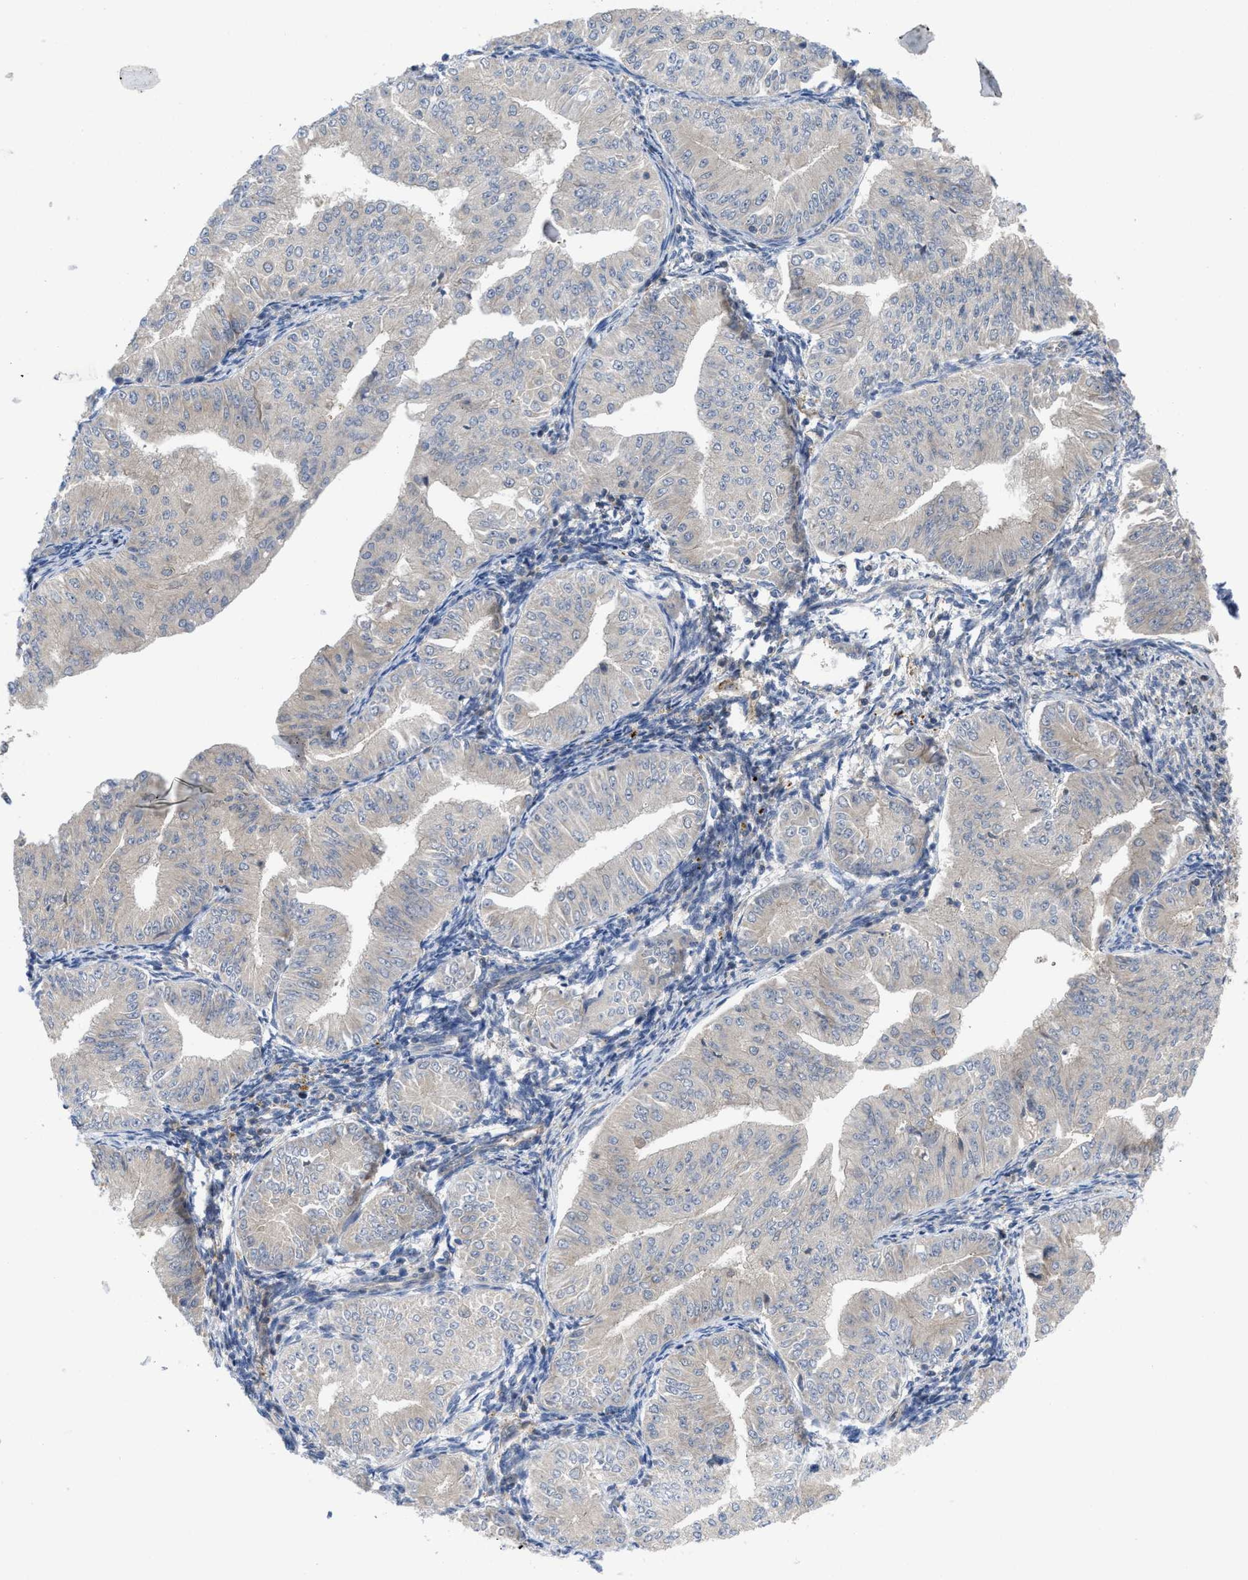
{"staining": {"intensity": "negative", "quantity": "none", "location": "none"}, "tissue": "endometrial cancer", "cell_type": "Tumor cells", "image_type": "cancer", "snomed": [{"axis": "morphology", "description": "Normal tissue, NOS"}, {"axis": "morphology", "description": "Adenocarcinoma, NOS"}, {"axis": "topography", "description": "Endometrium"}], "caption": "Immunohistochemistry (IHC) of adenocarcinoma (endometrial) exhibits no positivity in tumor cells.", "gene": "LDAF1", "patient": {"sex": "female", "age": 53}}